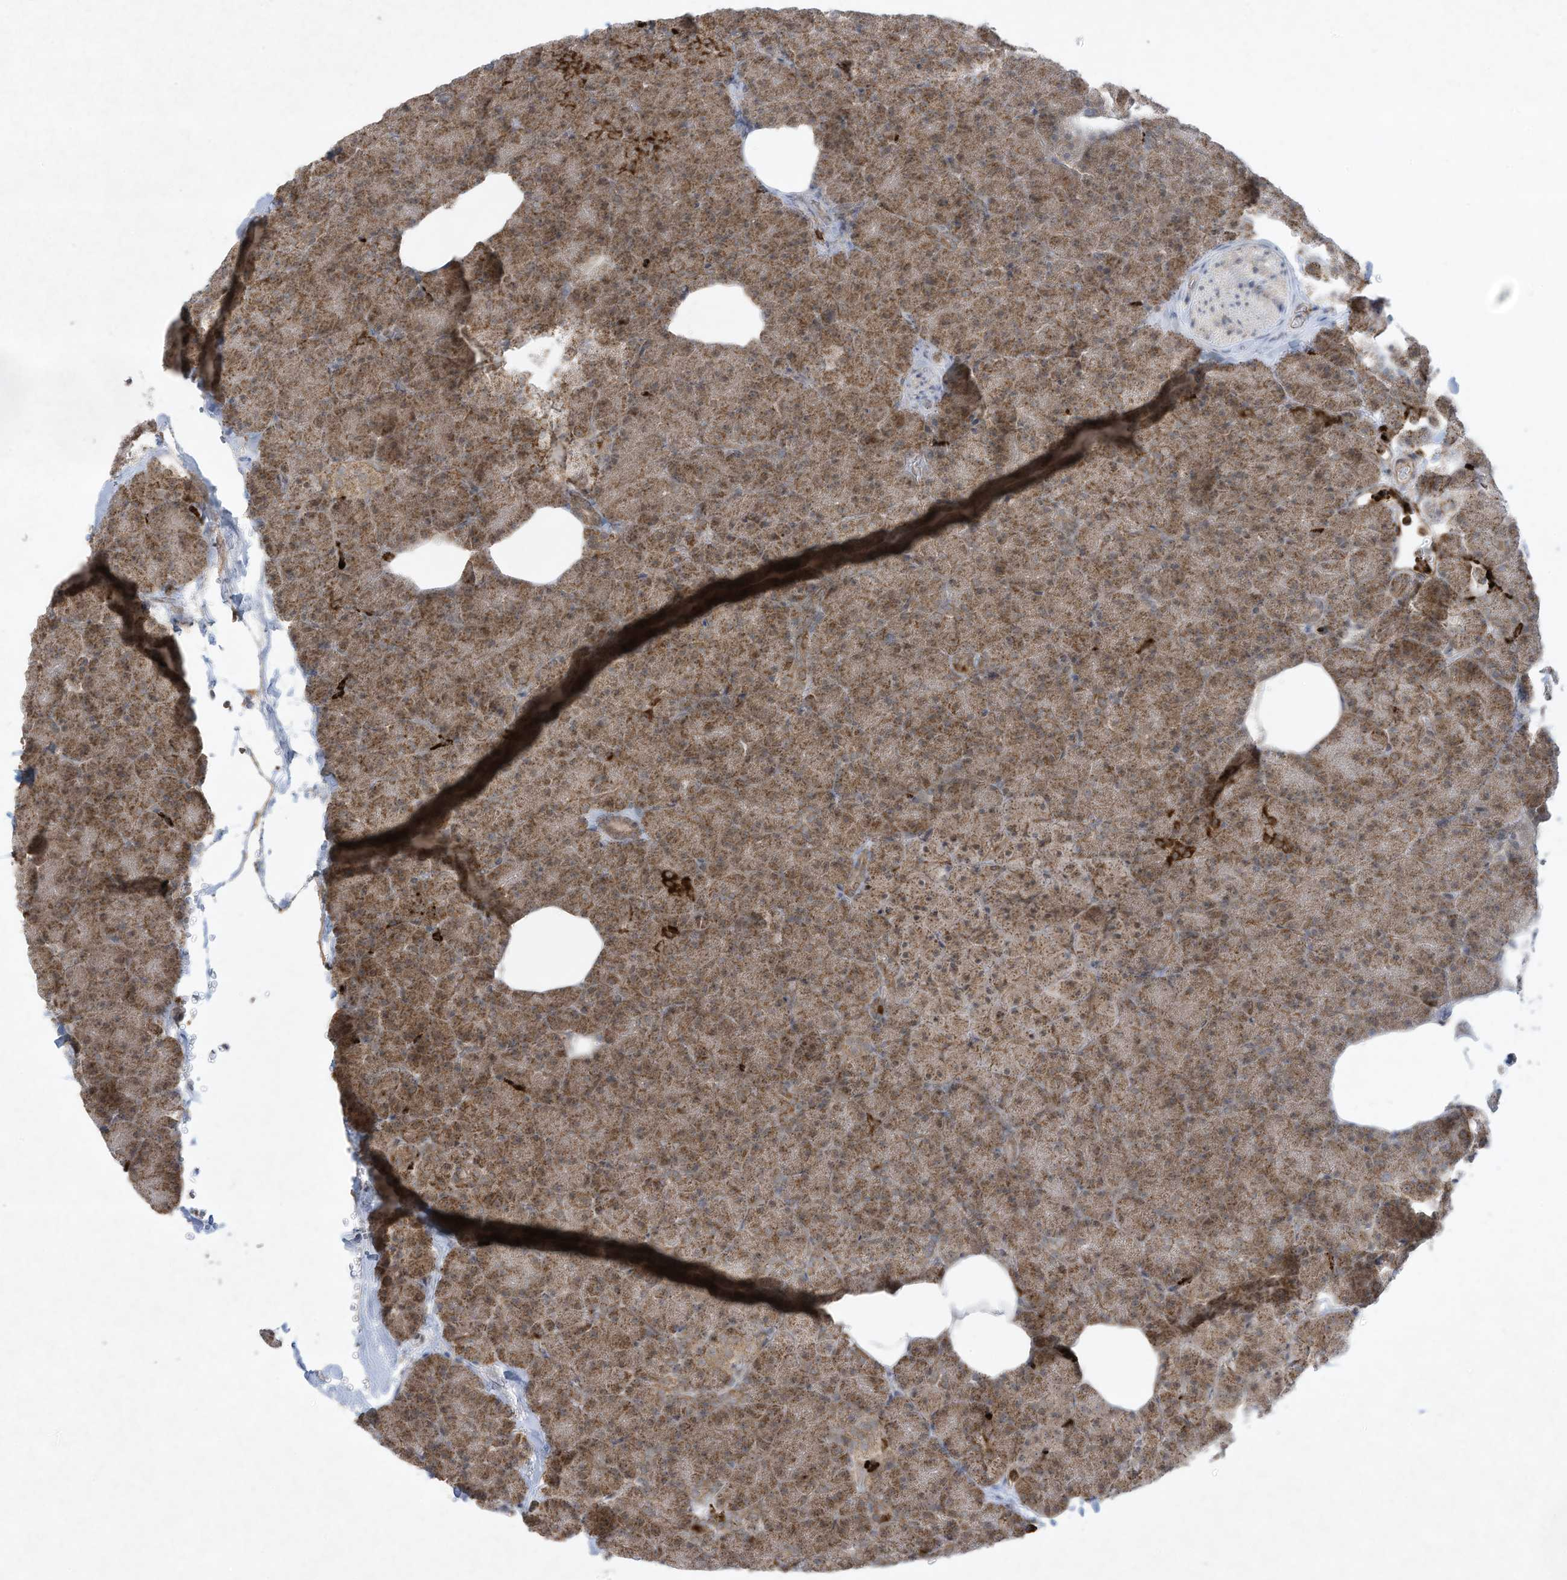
{"staining": {"intensity": "moderate", "quantity": ">75%", "location": "cytoplasmic/membranous"}, "tissue": "pancreas", "cell_type": "Exocrine glandular cells", "image_type": "normal", "snomed": [{"axis": "morphology", "description": "Normal tissue, NOS"}, {"axis": "morphology", "description": "Carcinoid, malignant, NOS"}, {"axis": "topography", "description": "Pancreas"}], "caption": "Protein positivity by immunohistochemistry (IHC) displays moderate cytoplasmic/membranous staining in approximately >75% of exocrine glandular cells in benign pancreas. (IHC, brightfield microscopy, high magnification).", "gene": "CHRNA4", "patient": {"sex": "female", "age": 35}}